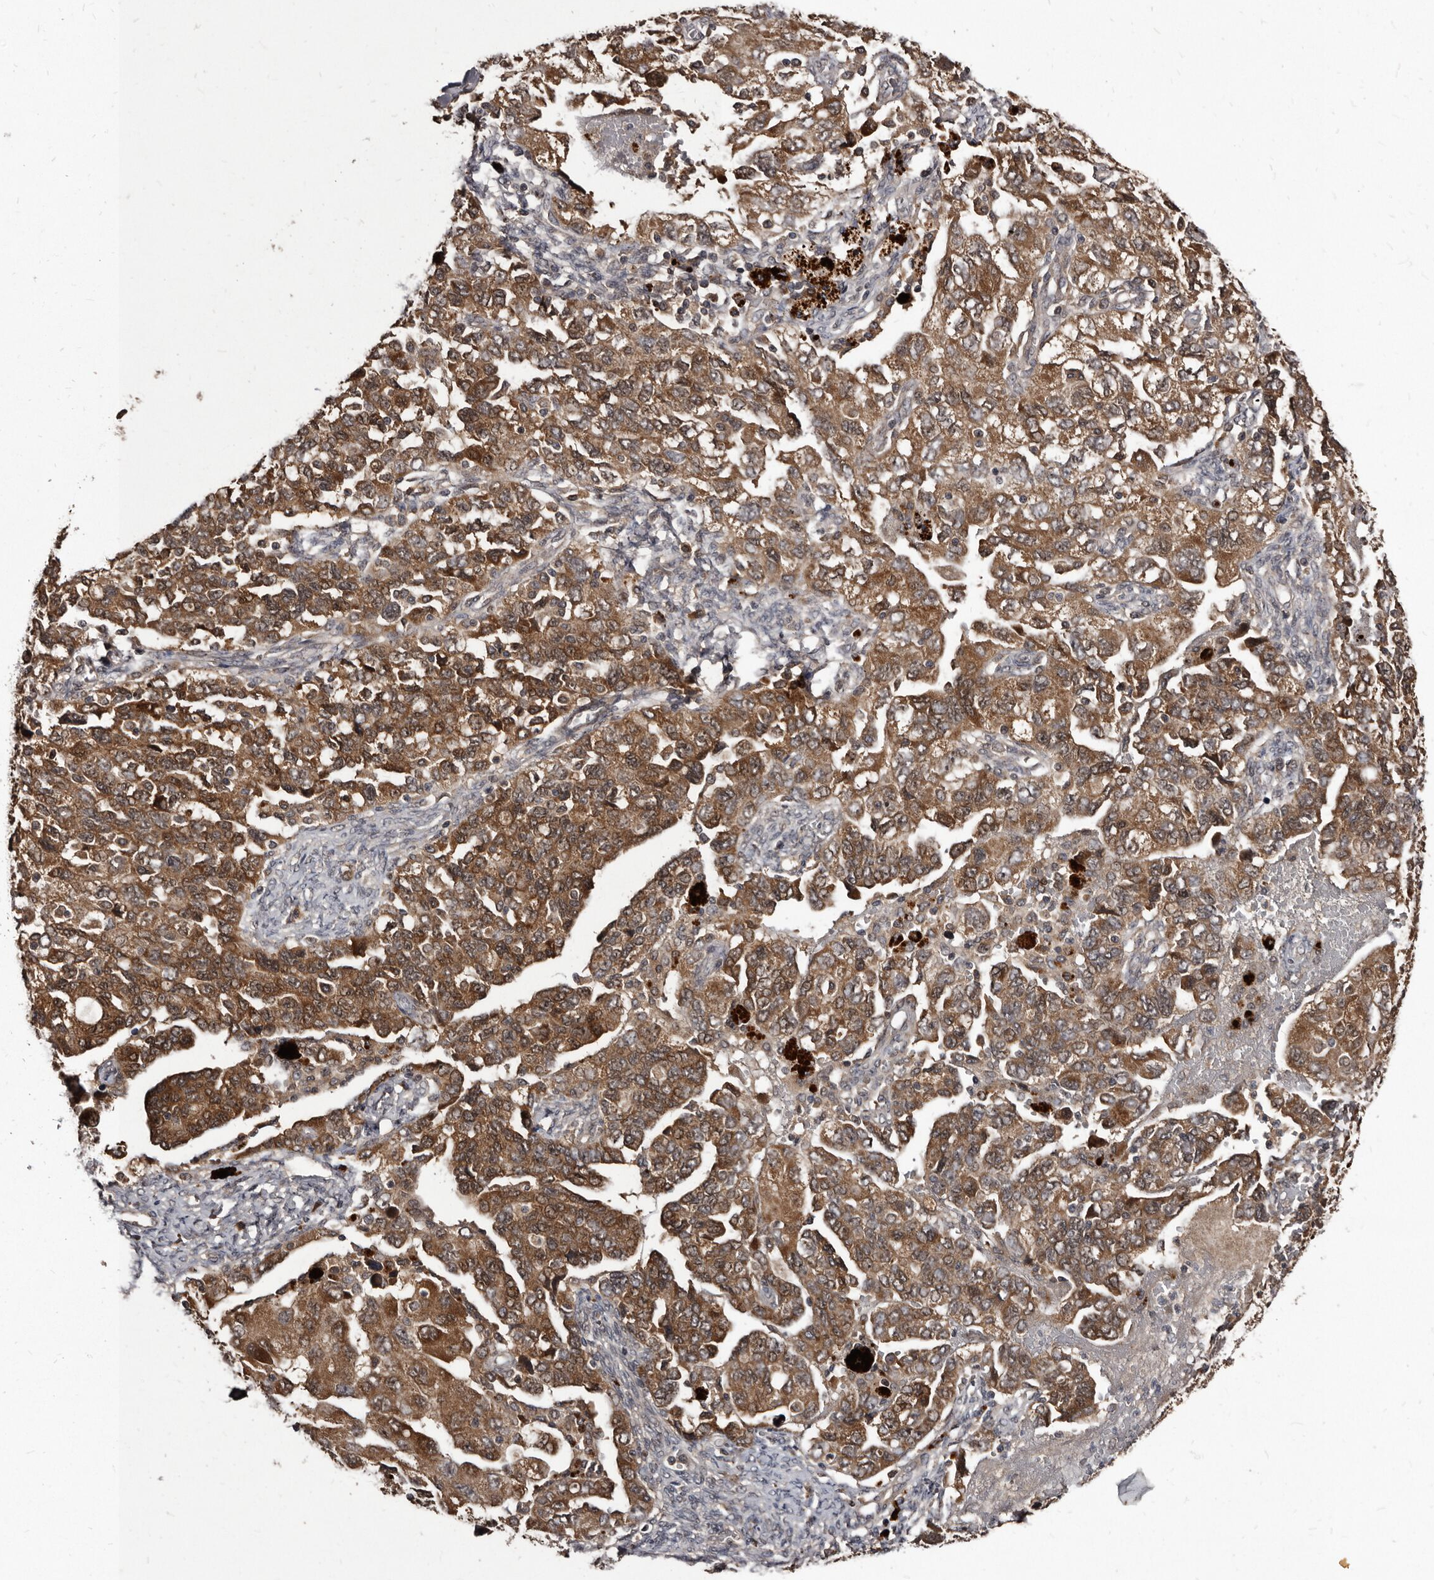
{"staining": {"intensity": "moderate", "quantity": ">75%", "location": "cytoplasmic/membranous"}, "tissue": "ovarian cancer", "cell_type": "Tumor cells", "image_type": "cancer", "snomed": [{"axis": "morphology", "description": "Carcinoma, NOS"}, {"axis": "morphology", "description": "Cystadenocarcinoma, serous, NOS"}, {"axis": "topography", "description": "Ovary"}], "caption": "There is medium levels of moderate cytoplasmic/membranous staining in tumor cells of serous cystadenocarcinoma (ovarian), as demonstrated by immunohistochemical staining (brown color).", "gene": "PMVK", "patient": {"sex": "female", "age": 69}}